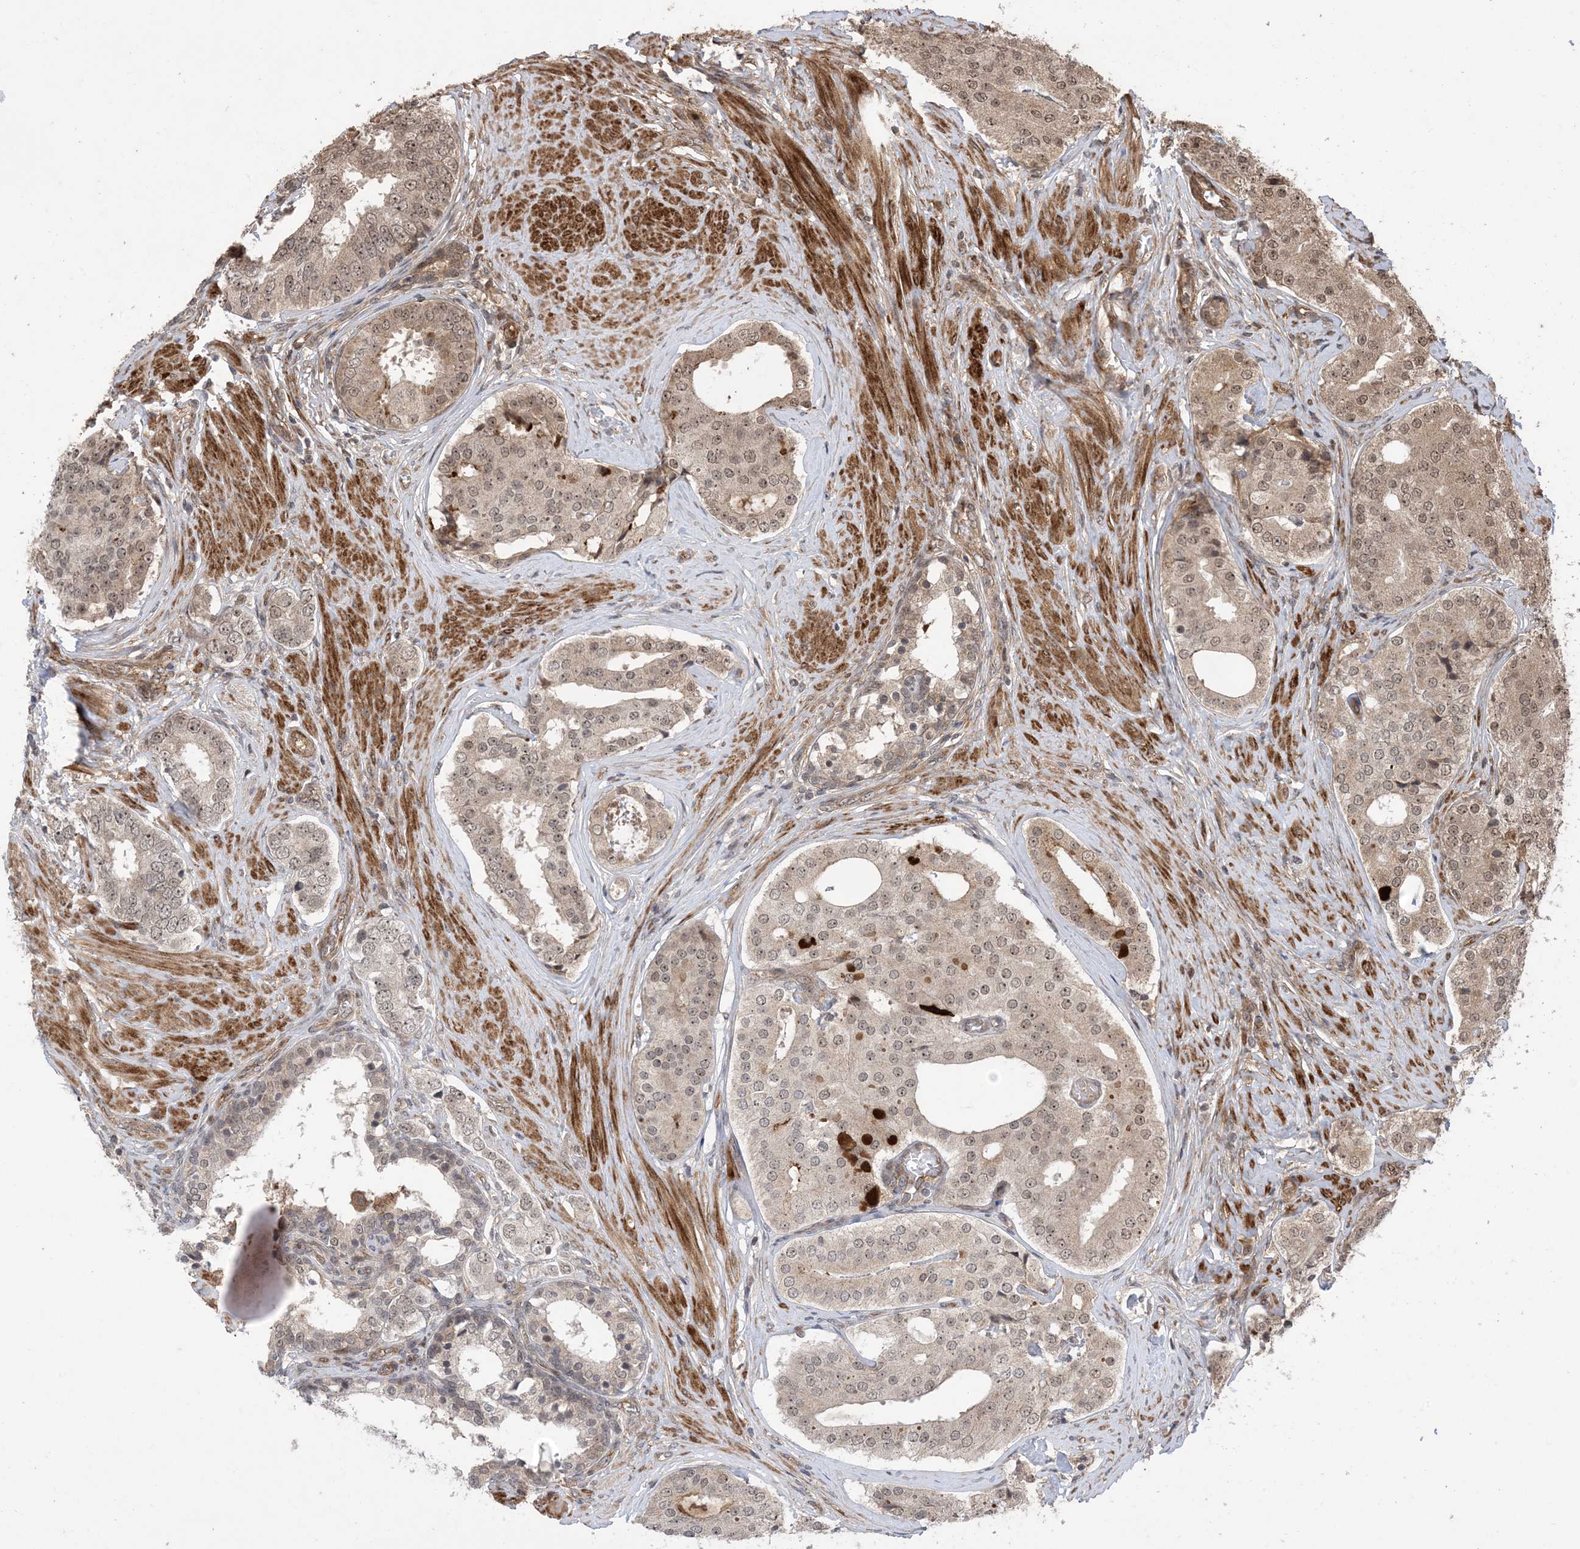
{"staining": {"intensity": "weak", "quantity": ">75%", "location": "cytoplasmic/membranous,nuclear"}, "tissue": "prostate cancer", "cell_type": "Tumor cells", "image_type": "cancer", "snomed": [{"axis": "morphology", "description": "Adenocarcinoma, High grade"}, {"axis": "topography", "description": "Prostate"}], "caption": "Human prostate cancer stained for a protein (brown) exhibits weak cytoplasmic/membranous and nuclear positive staining in approximately >75% of tumor cells.", "gene": "ZNF511", "patient": {"sex": "male", "age": 56}}